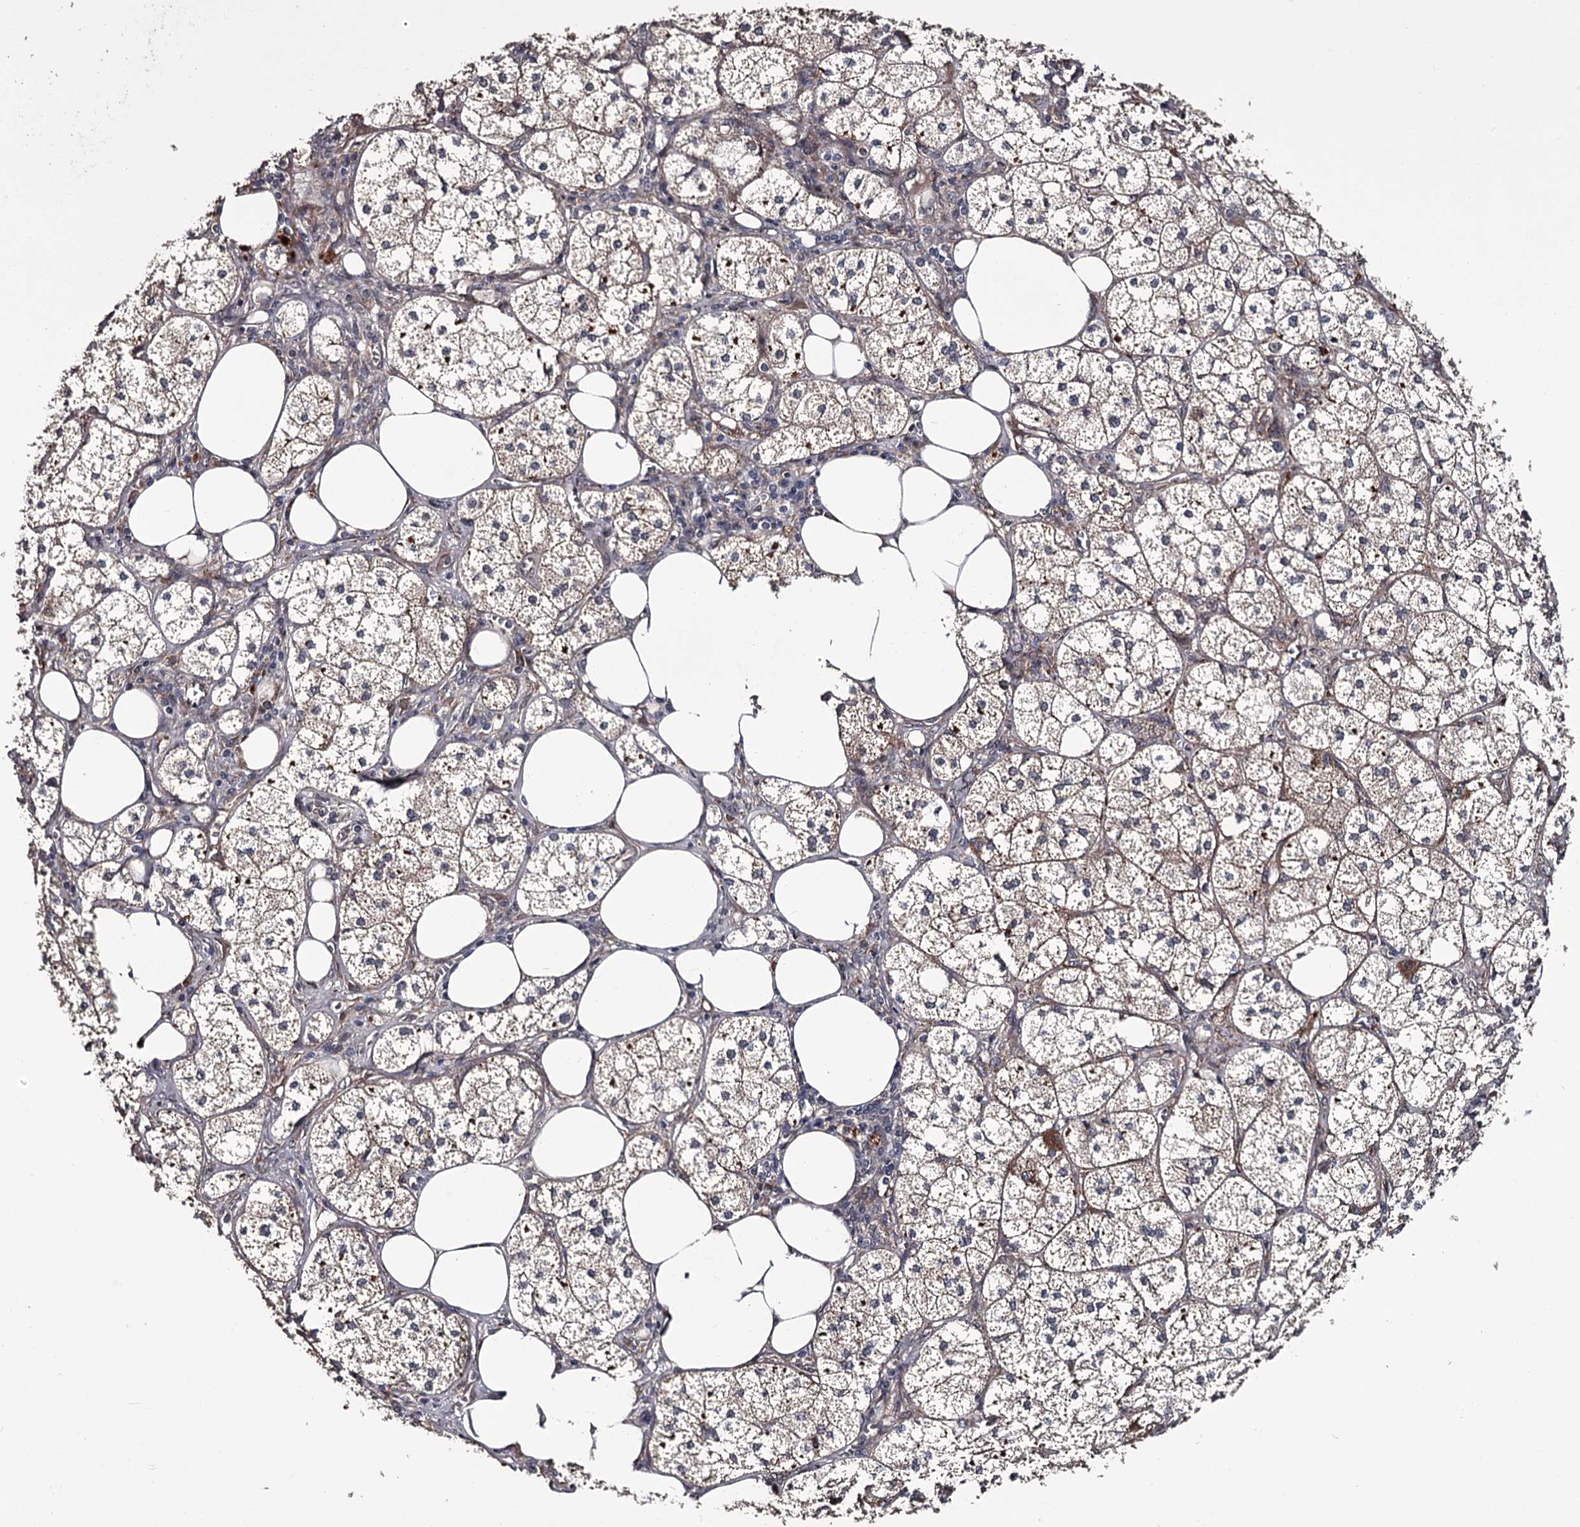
{"staining": {"intensity": "moderate", "quantity": ">75%", "location": "cytoplasmic/membranous"}, "tissue": "adrenal gland", "cell_type": "Glandular cells", "image_type": "normal", "snomed": [{"axis": "morphology", "description": "Normal tissue, NOS"}, {"axis": "topography", "description": "Adrenal gland"}], "caption": "Protein staining reveals moderate cytoplasmic/membranous expression in approximately >75% of glandular cells in unremarkable adrenal gland. (Brightfield microscopy of DAB IHC at high magnification).", "gene": "CDC42EP2", "patient": {"sex": "female", "age": 61}}